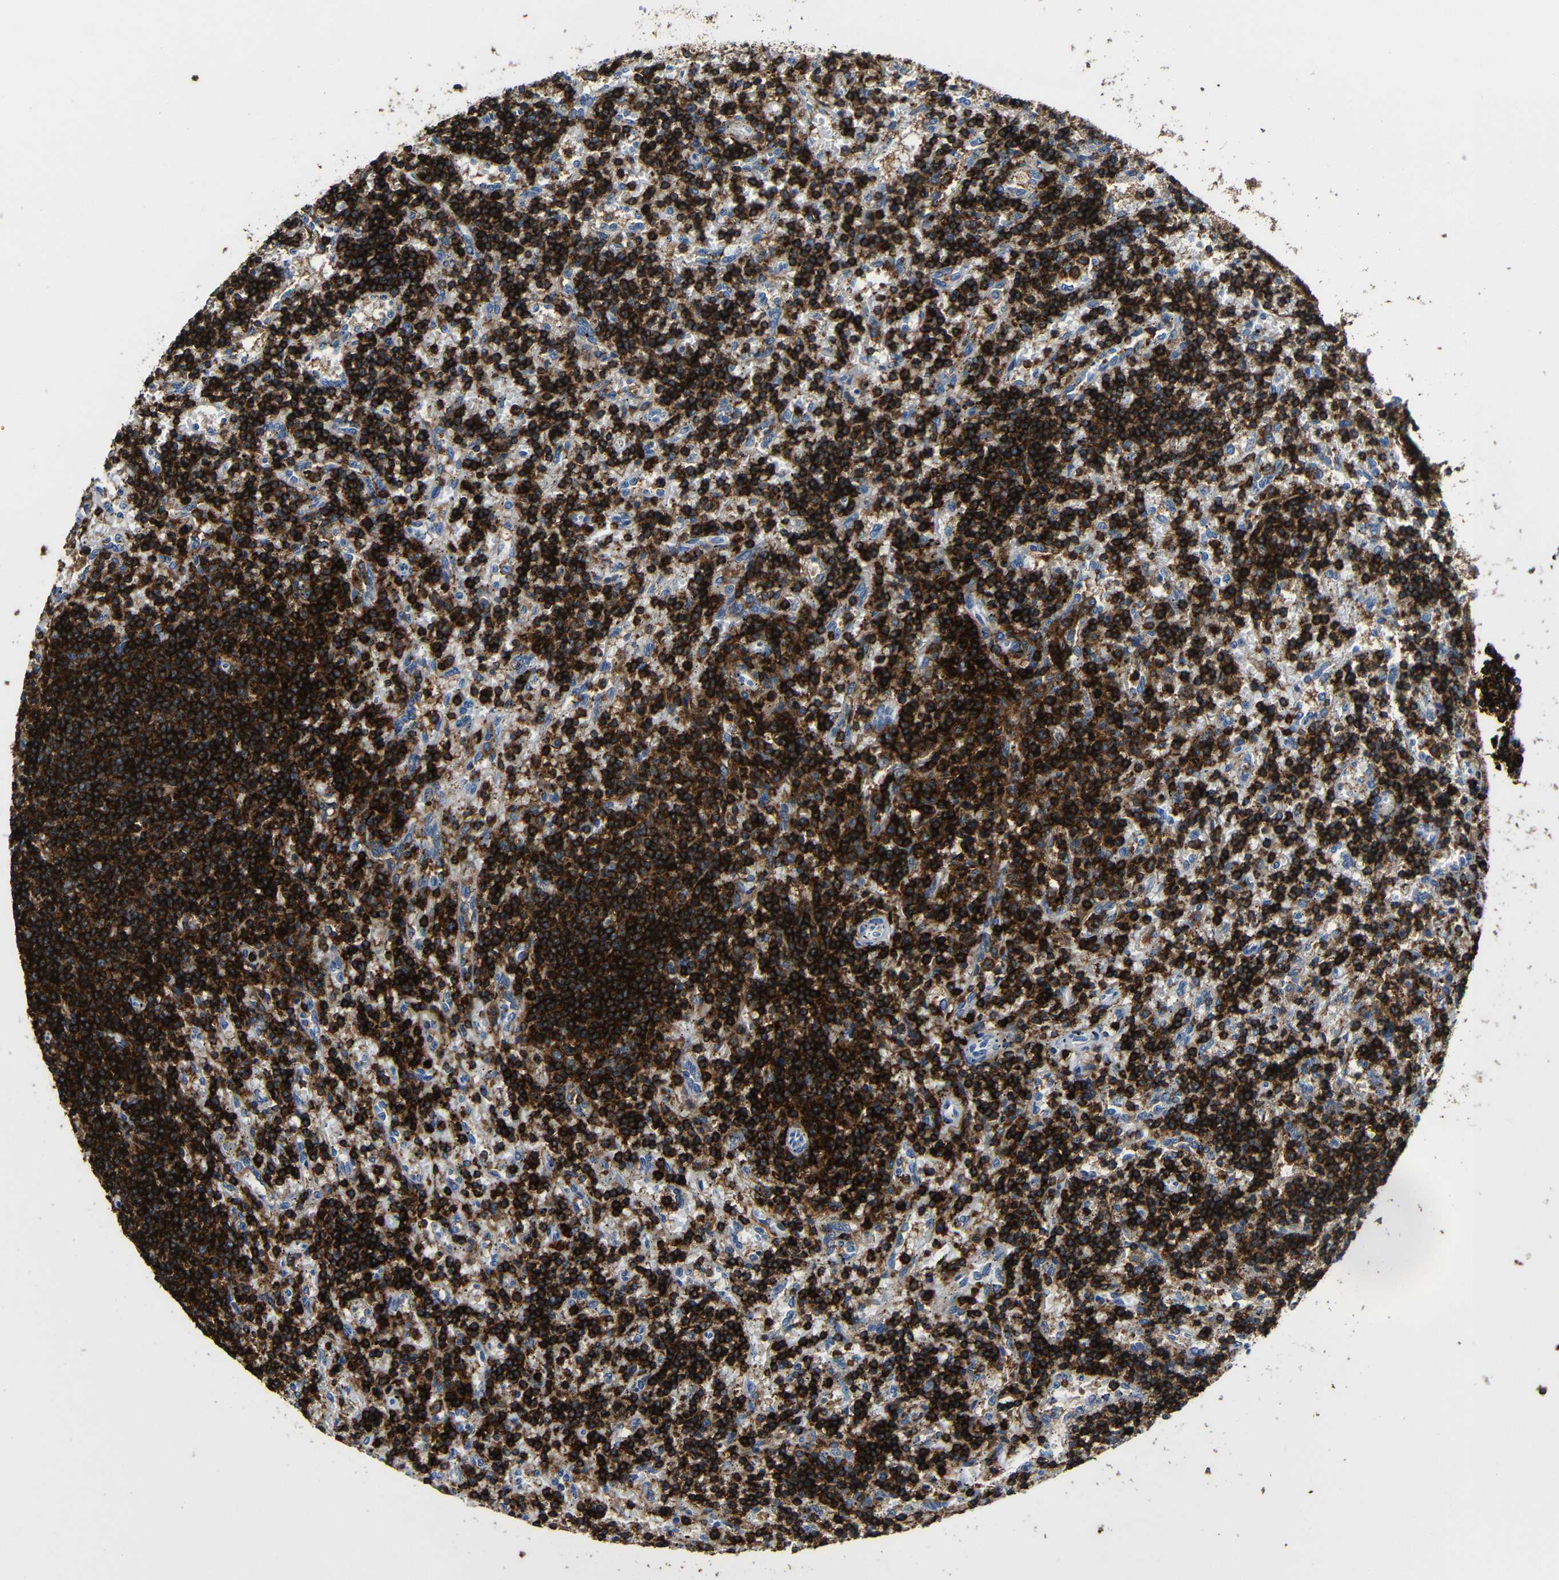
{"staining": {"intensity": "strong", "quantity": ">75%", "location": "cytoplasmic/membranous"}, "tissue": "lymphoma", "cell_type": "Tumor cells", "image_type": "cancer", "snomed": [{"axis": "morphology", "description": "Malignant lymphoma, non-Hodgkin's type, Low grade"}, {"axis": "topography", "description": "Spleen"}], "caption": "Brown immunohistochemical staining in lymphoma displays strong cytoplasmic/membranous expression in about >75% of tumor cells.", "gene": "P2RY12", "patient": {"sex": "male", "age": 76}}